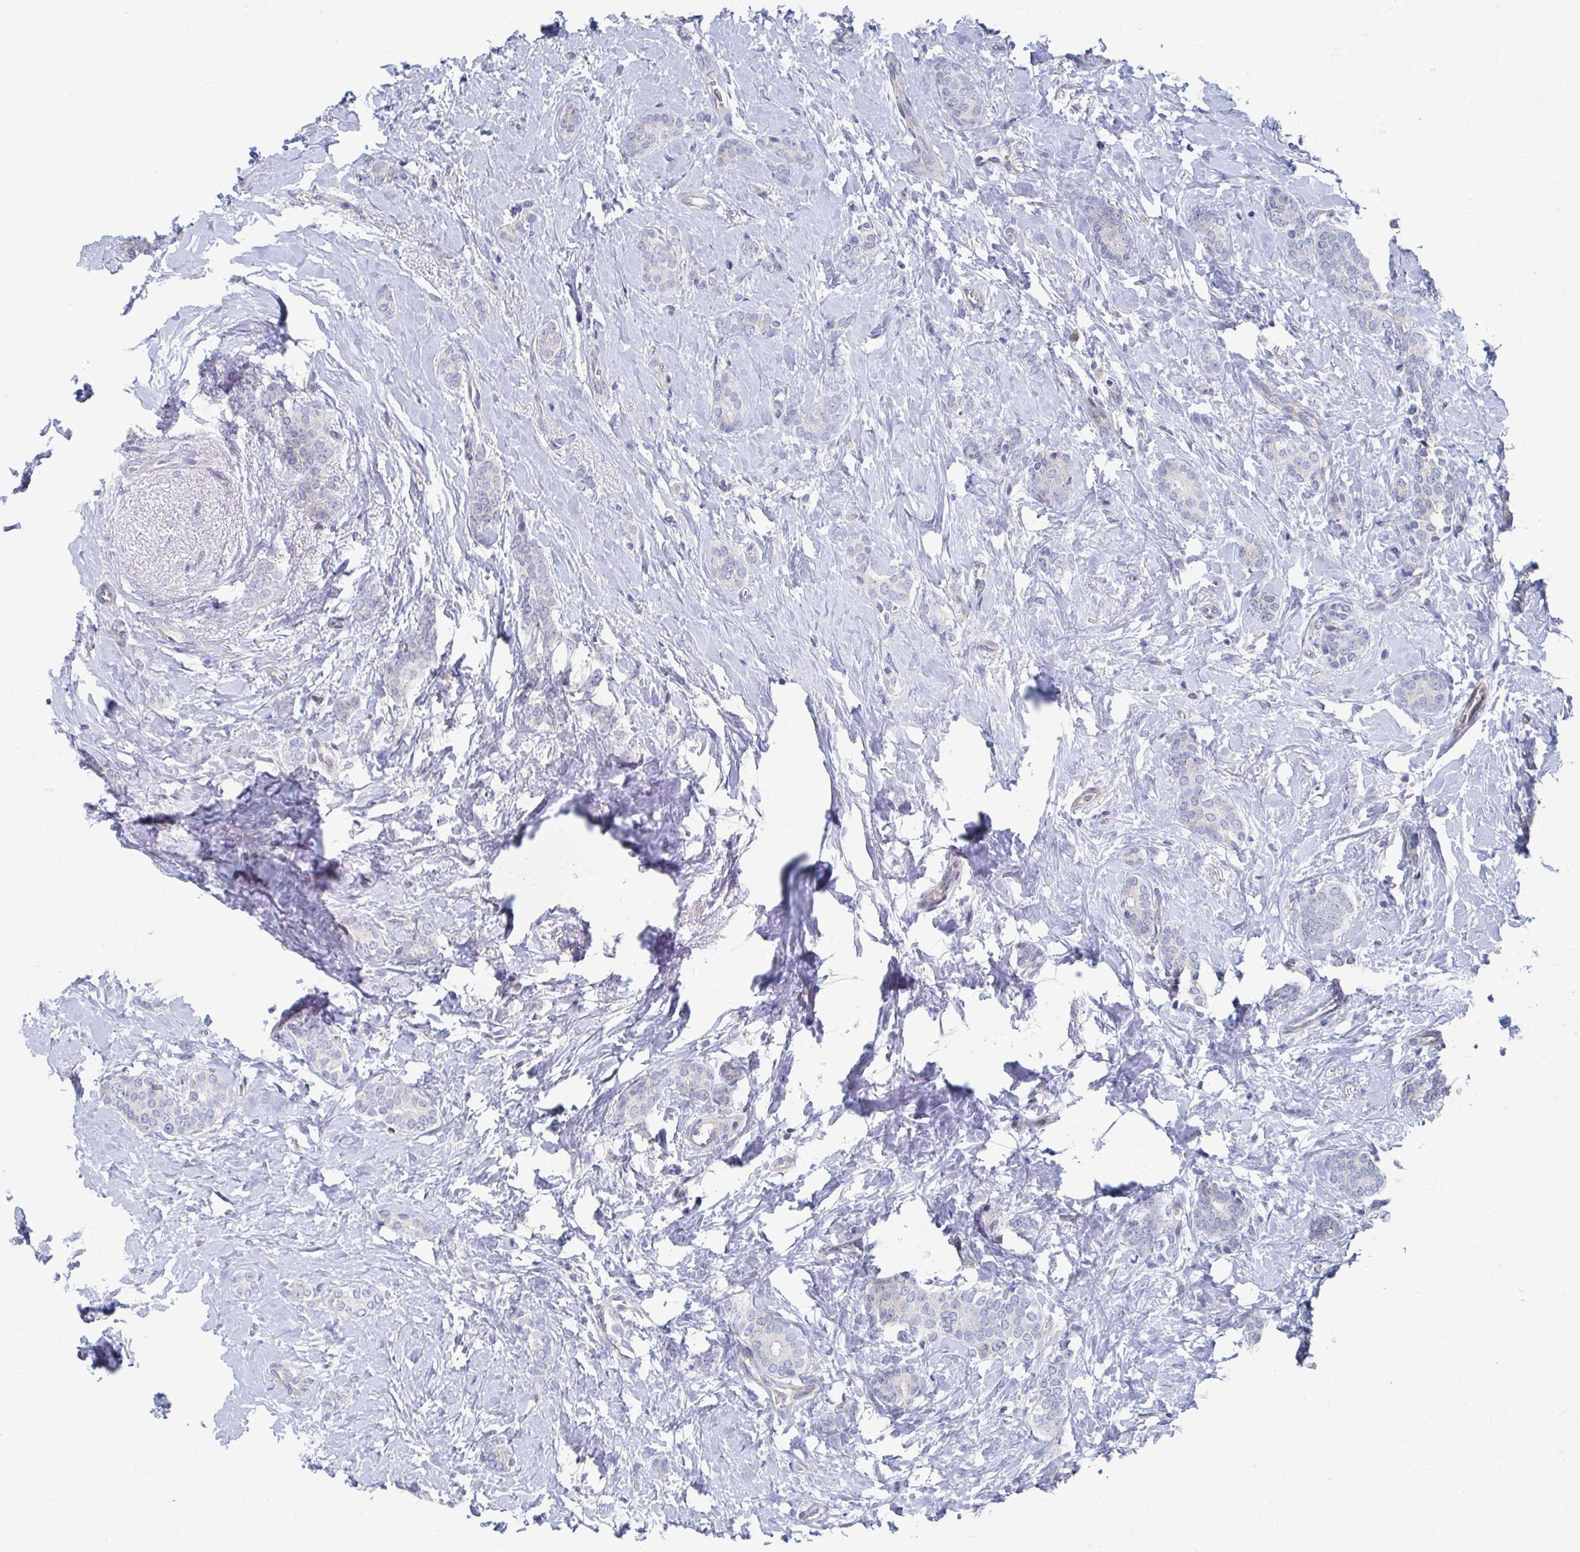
{"staining": {"intensity": "negative", "quantity": "none", "location": "none"}, "tissue": "breast cancer", "cell_type": "Tumor cells", "image_type": "cancer", "snomed": [{"axis": "morphology", "description": "Normal tissue, NOS"}, {"axis": "morphology", "description": "Duct carcinoma"}, {"axis": "topography", "description": "Breast"}], "caption": "Photomicrograph shows no significant protein positivity in tumor cells of infiltrating ductal carcinoma (breast).", "gene": "PLEKHG7", "patient": {"sex": "female", "age": 77}}